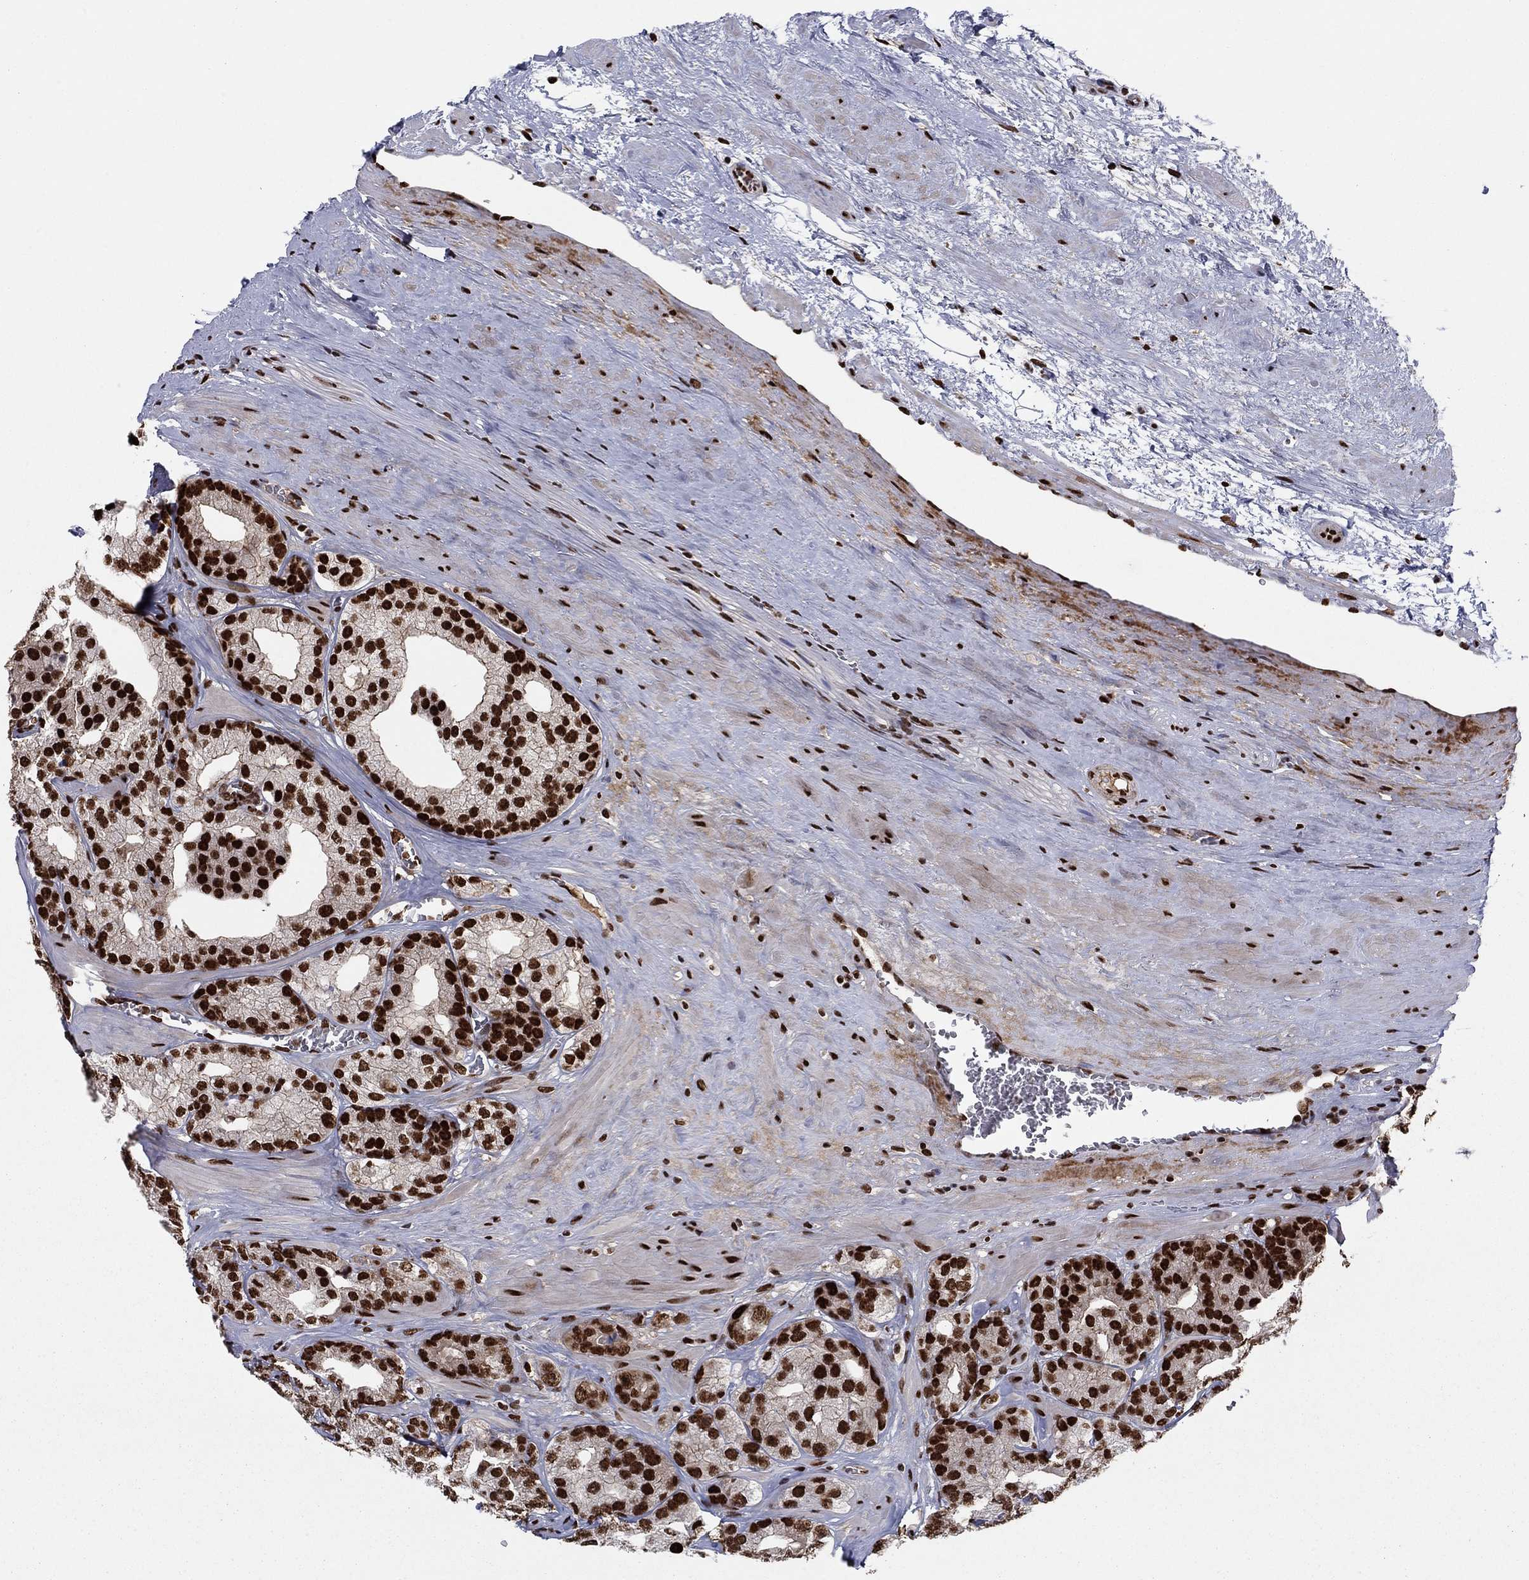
{"staining": {"intensity": "strong", "quantity": ">75%", "location": "nuclear"}, "tissue": "prostate cancer", "cell_type": "Tumor cells", "image_type": "cancer", "snomed": [{"axis": "morphology", "description": "Adenocarcinoma, NOS"}, {"axis": "topography", "description": "Prostate and seminal vesicle, NOS"}], "caption": "Immunohistochemistry (IHC) of prostate adenocarcinoma exhibits high levels of strong nuclear positivity in about >75% of tumor cells.", "gene": "USP54", "patient": {"sex": "male", "age": 62}}